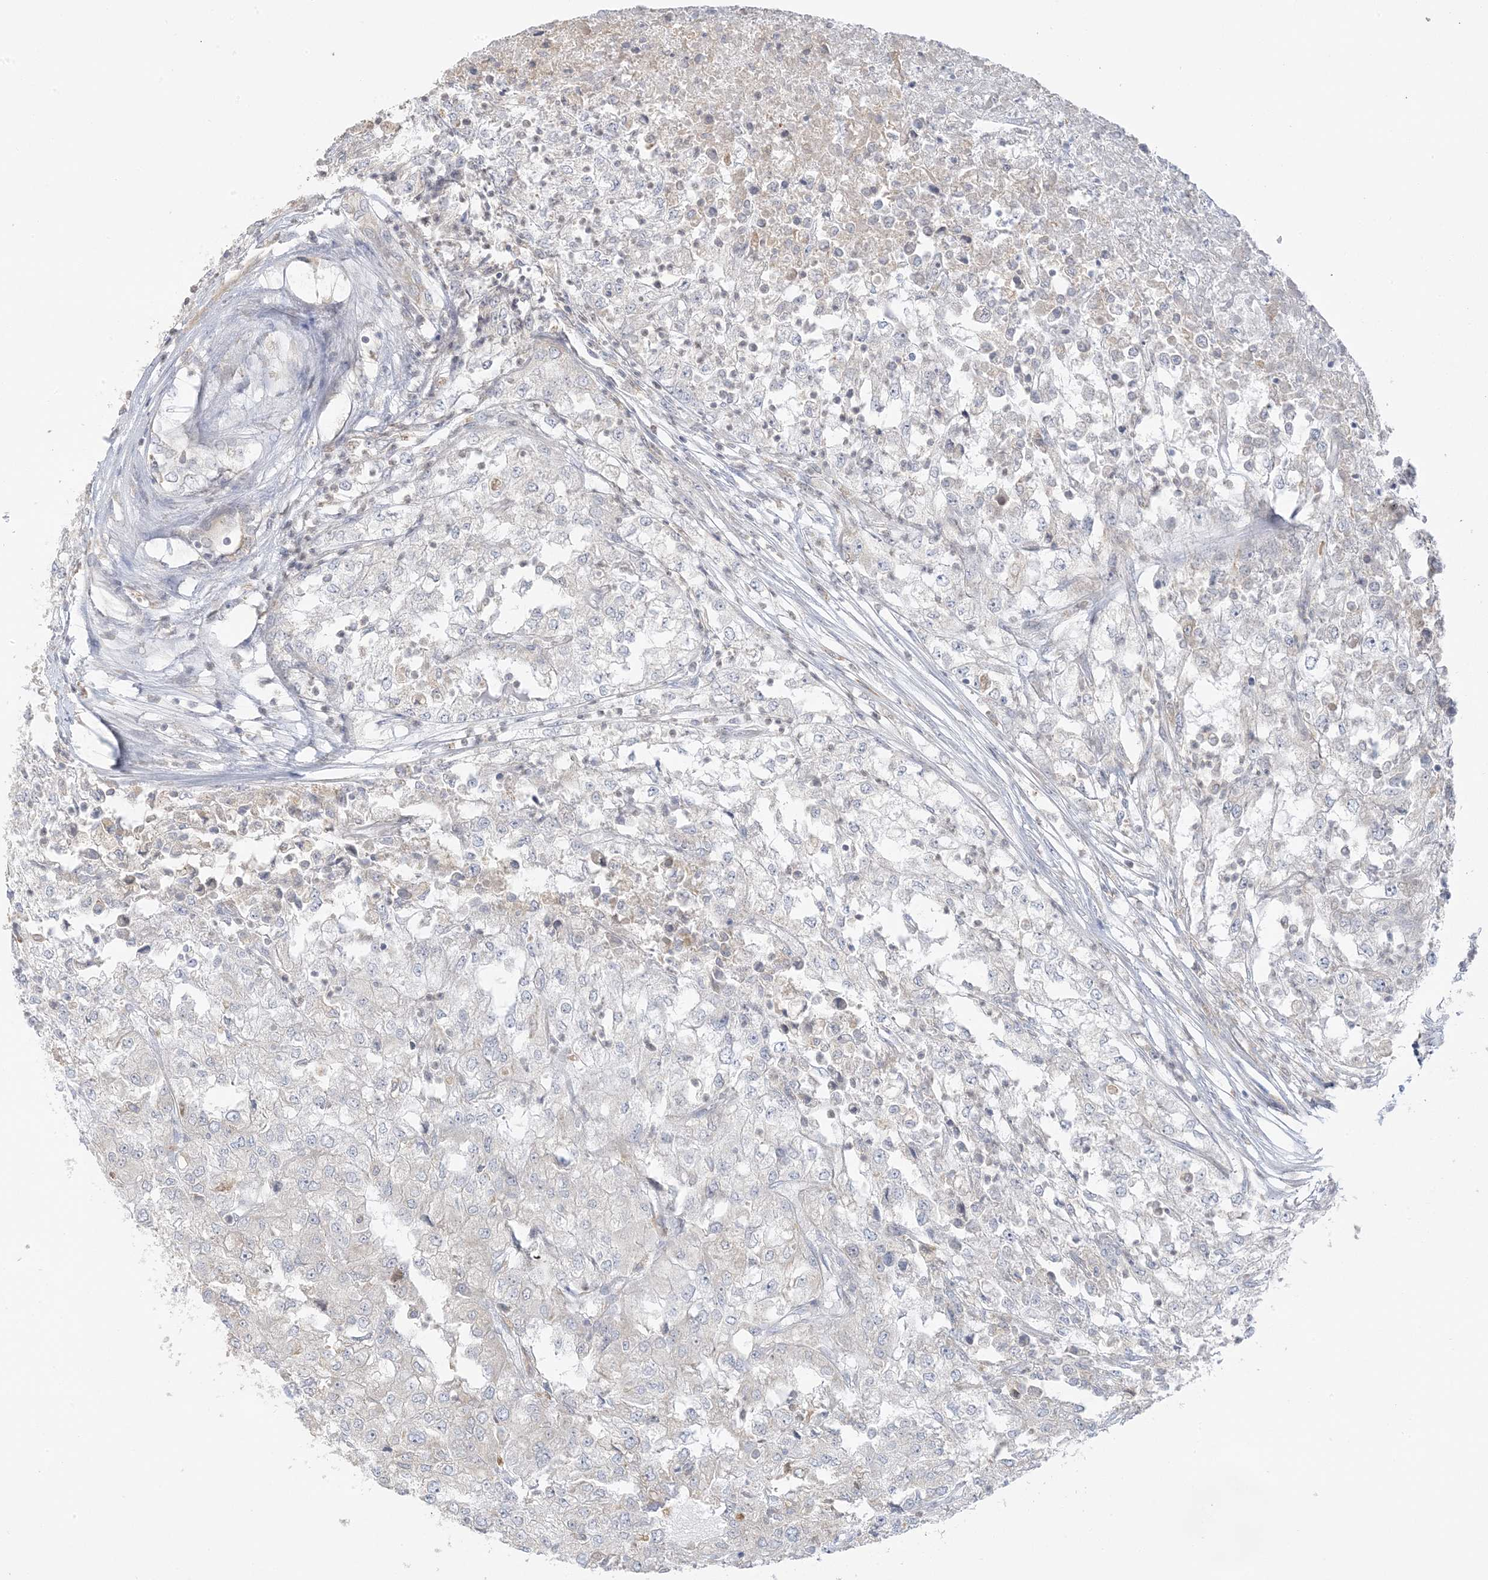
{"staining": {"intensity": "negative", "quantity": "none", "location": "none"}, "tissue": "renal cancer", "cell_type": "Tumor cells", "image_type": "cancer", "snomed": [{"axis": "morphology", "description": "Adenocarcinoma, NOS"}, {"axis": "topography", "description": "Kidney"}], "caption": "Photomicrograph shows no protein expression in tumor cells of renal adenocarcinoma tissue.", "gene": "EEFSEC", "patient": {"sex": "female", "age": 54}}